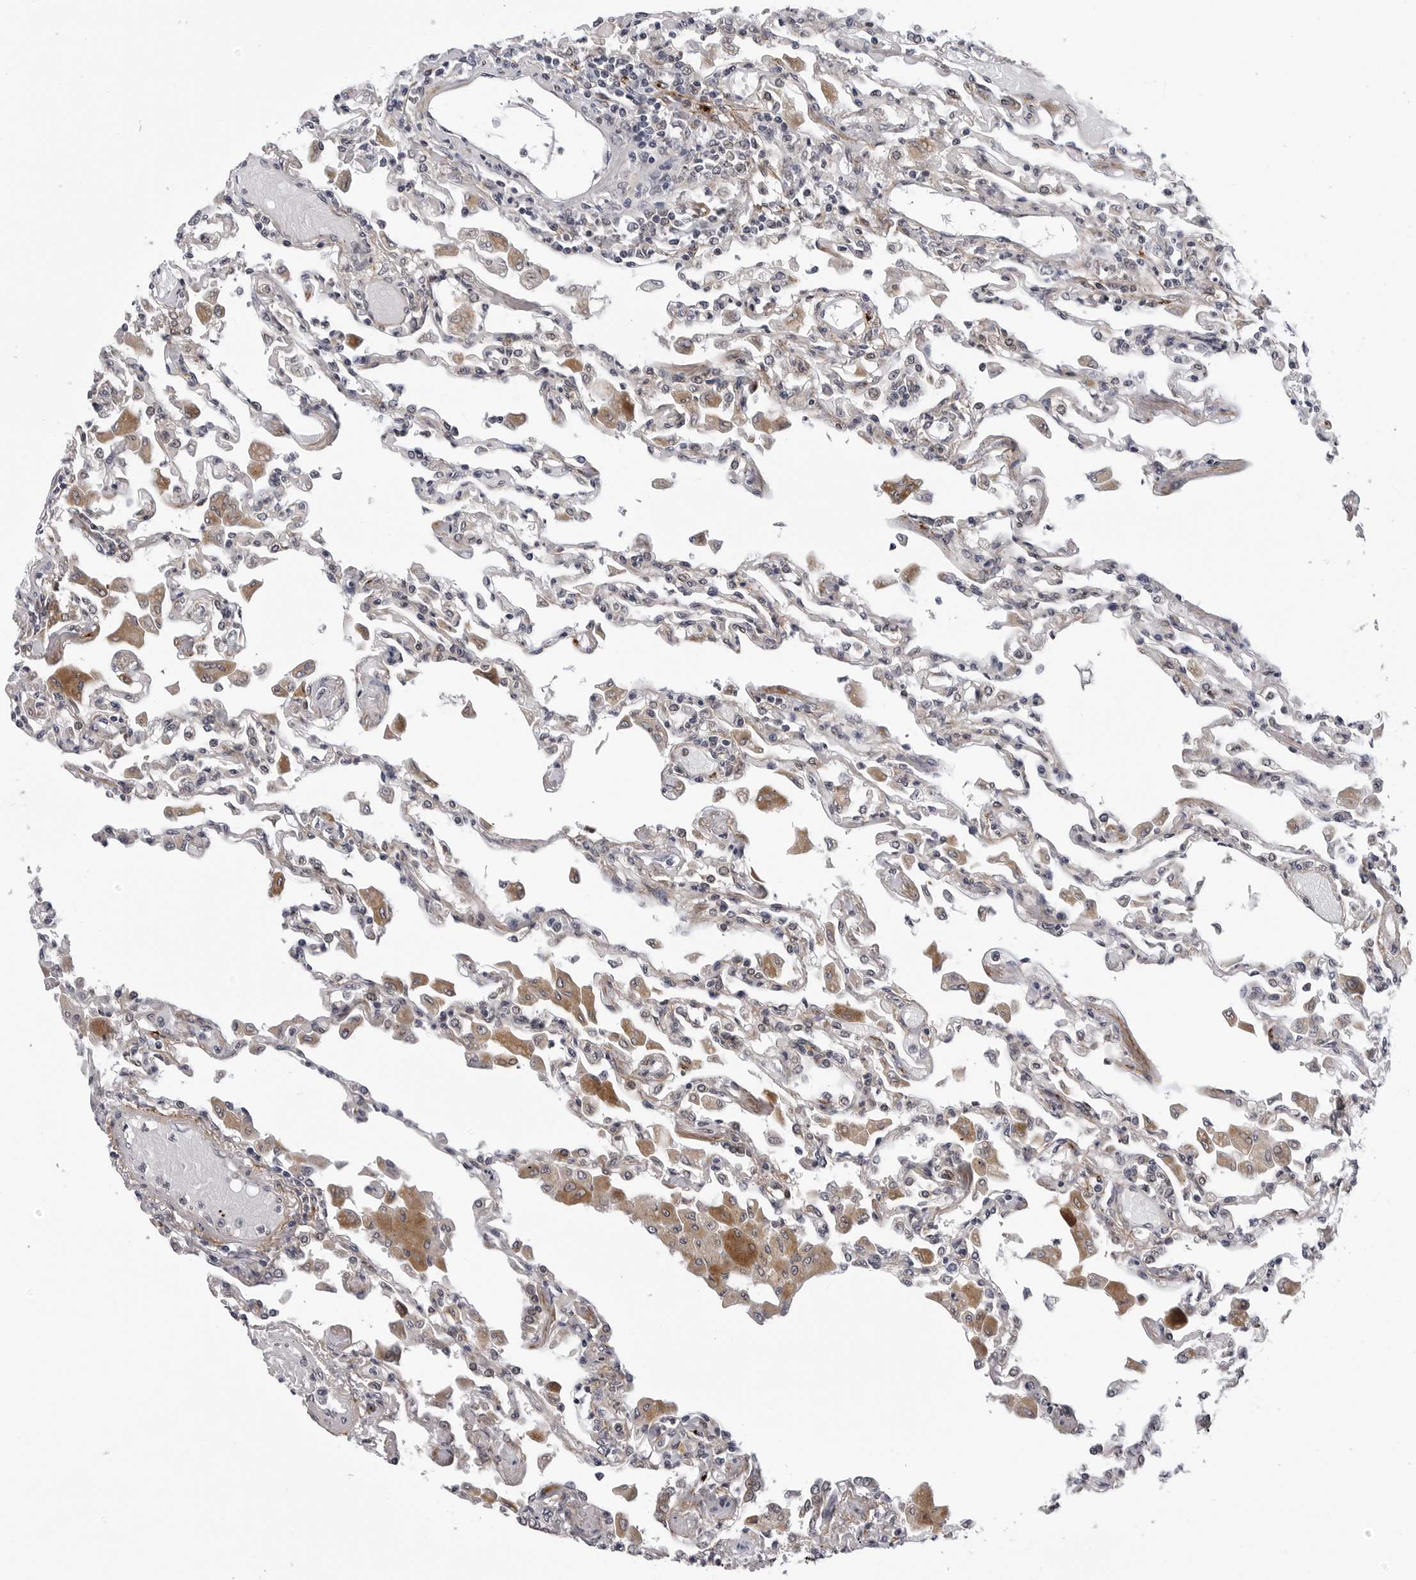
{"staining": {"intensity": "weak", "quantity": "25%-75%", "location": "cytoplasmic/membranous"}, "tissue": "lung", "cell_type": "Alveolar cells", "image_type": "normal", "snomed": [{"axis": "morphology", "description": "Normal tissue, NOS"}, {"axis": "topography", "description": "Bronchus"}, {"axis": "topography", "description": "Lung"}], "caption": "Immunohistochemical staining of benign lung shows weak cytoplasmic/membranous protein expression in about 25%-75% of alveolar cells.", "gene": "KIAA1614", "patient": {"sex": "female", "age": 49}}